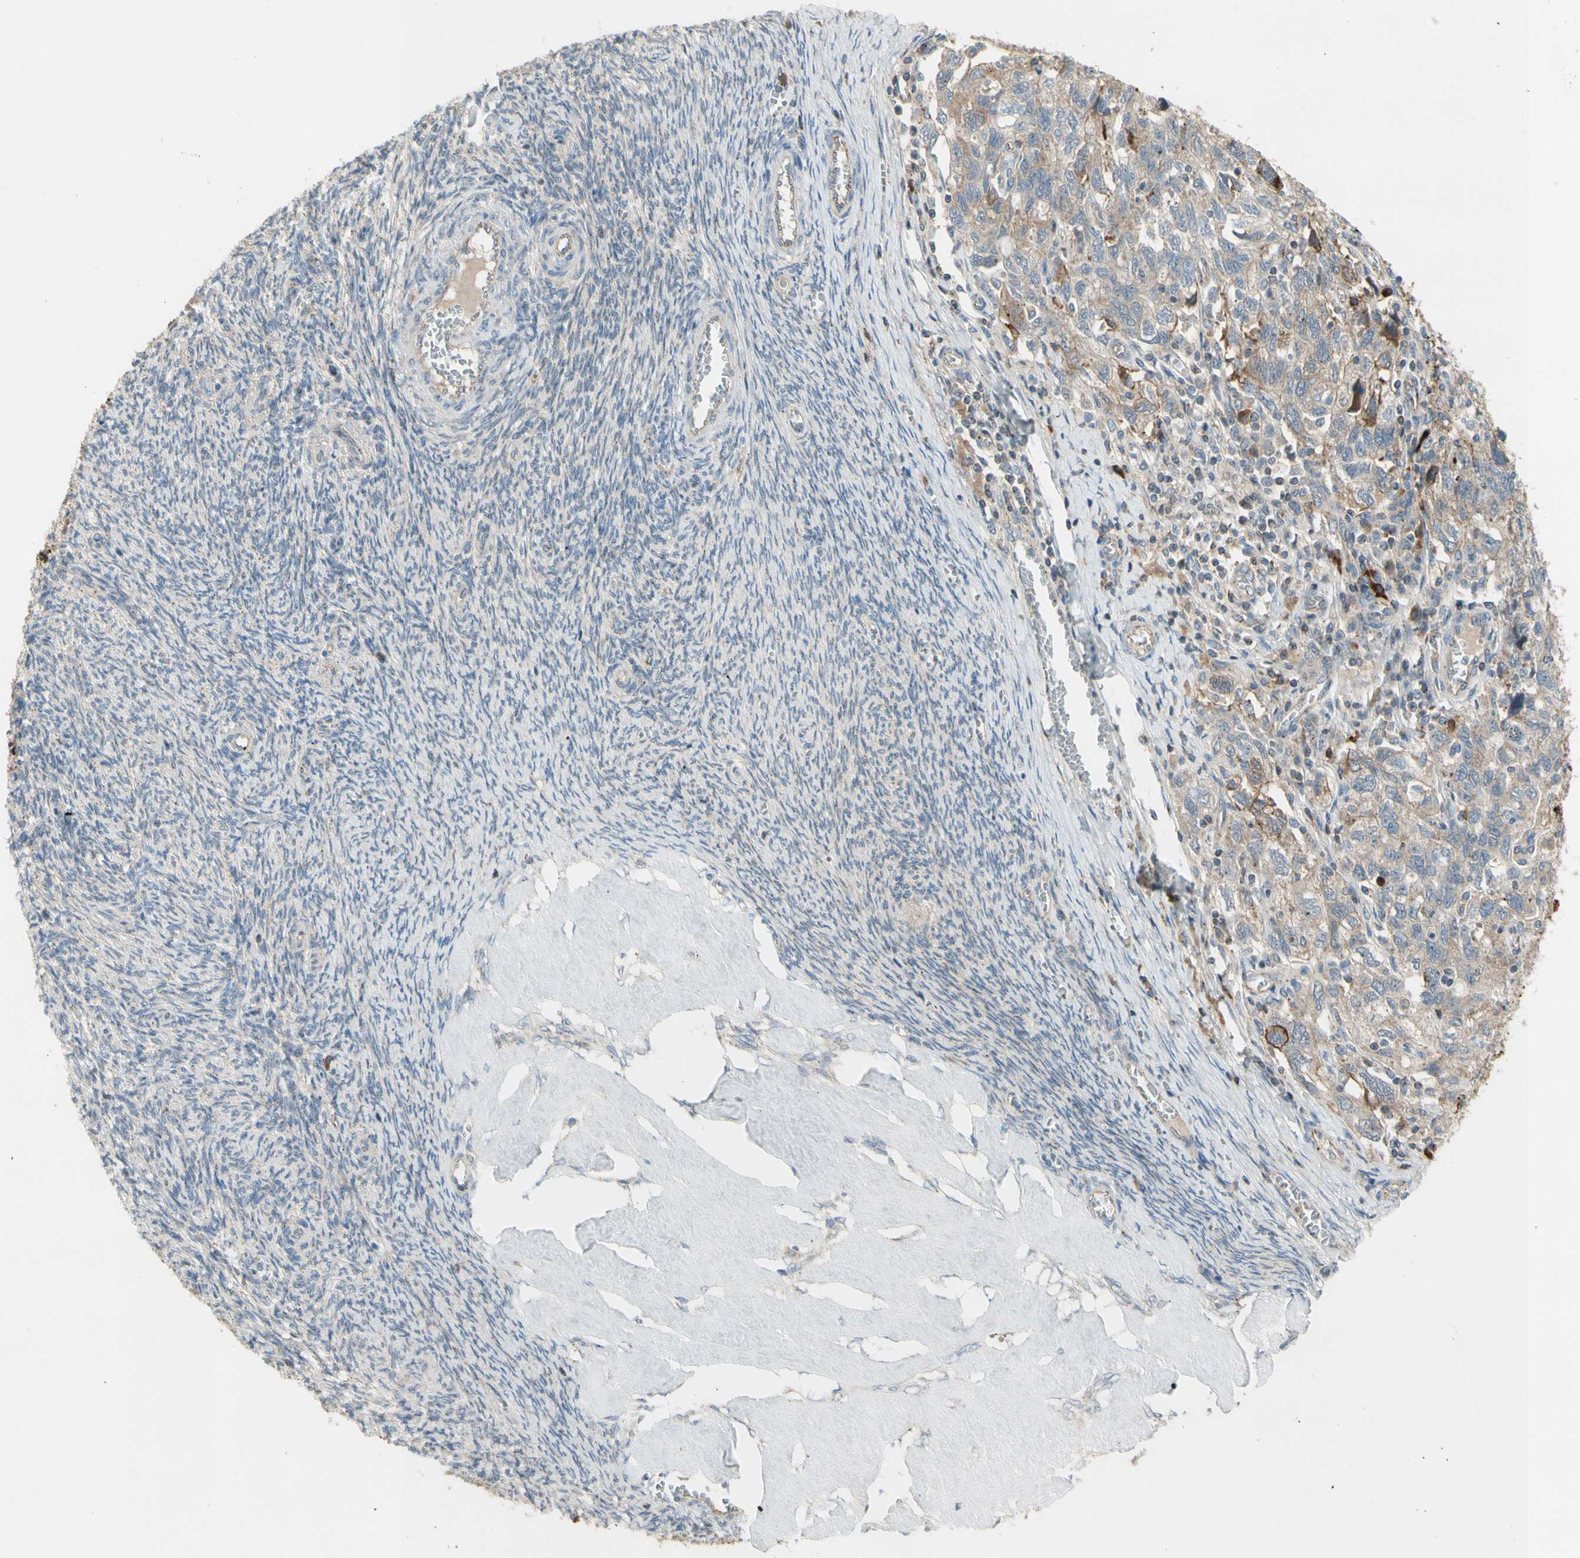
{"staining": {"intensity": "weak", "quantity": ">75%", "location": "cytoplasmic/membranous"}, "tissue": "ovarian cancer", "cell_type": "Tumor cells", "image_type": "cancer", "snomed": [{"axis": "morphology", "description": "Carcinoma, NOS"}, {"axis": "morphology", "description": "Cystadenocarcinoma, serous, NOS"}, {"axis": "topography", "description": "Ovary"}], "caption": "Immunohistochemistry staining of serous cystadenocarcinoma (ovarian), which demonstrates low levels of weak cytoplasmic/membranous staining in about >75% of tumor cells indicating weak cytoplasmic/membranous protein expression. The staining was performed using DAB (brown) for protein detection and nuclei were counterstained in hematoxylin (blue).", "gene": "GALNT5", "patient": {"sex": "female", "age": 69}}